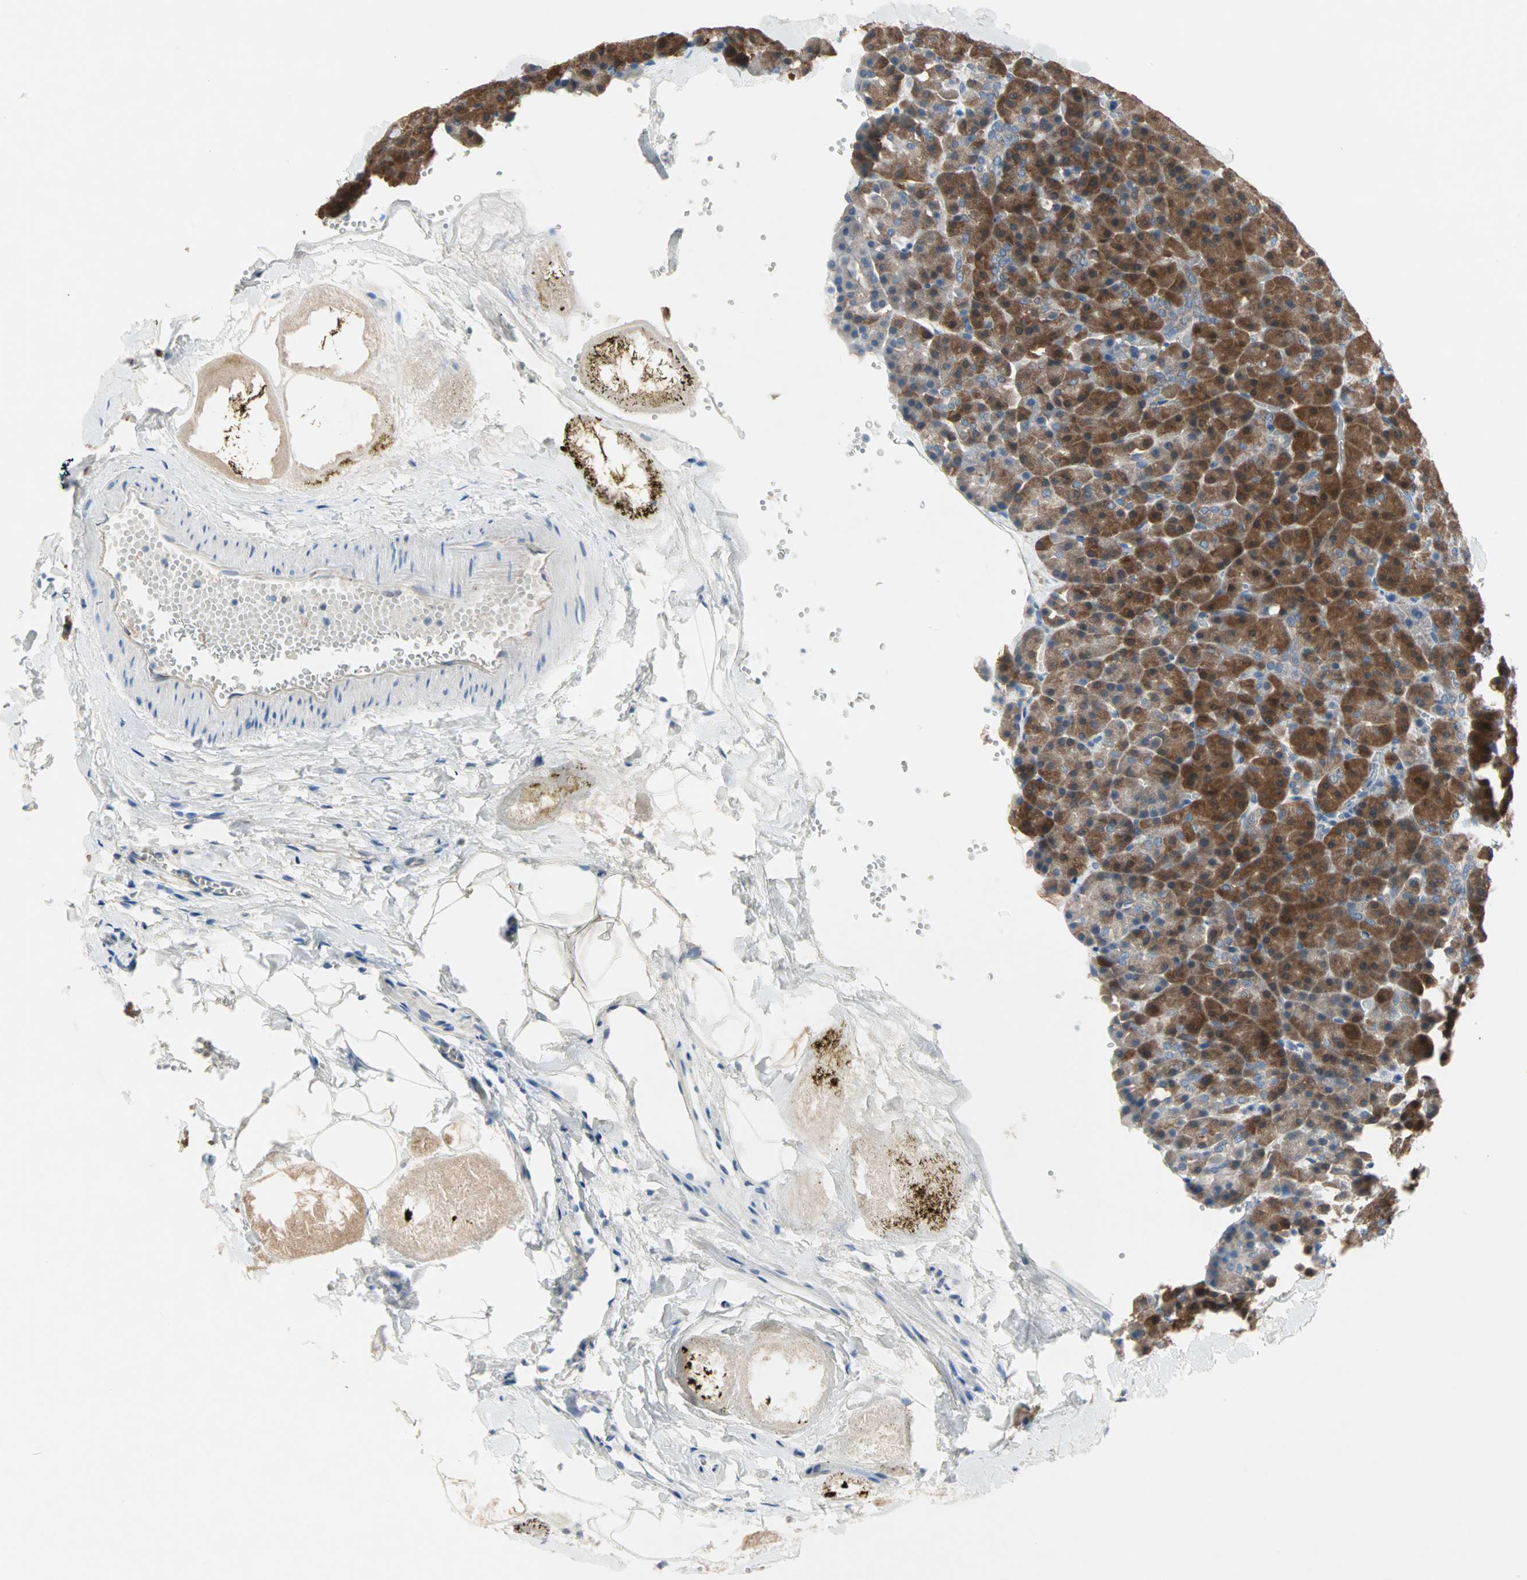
{"staining": {"intensity": "strong", "quantity": ">75%", "location": "cytoplasmic/membranous"}, "tissue": "pancreas", "cell_type": "Exocrine glandular cells", "image_type": "normal", "snomed": [{"axis": "morphology", "description": "Normal tissue, NOS"}, {"axis": "topography", "description": "Pancreas"}], "caption": "Protein positivity by immunohistochemistry (IHC) exhibits strong cytoplasmic/membranous positivity in about >75% of exocrine glandular cells in unremarkable pancreas. (Brightfield microscopy of DAB IHC at high magnification).", "gene": "MPI", "patient": {"sex": "female", "age": 35}}